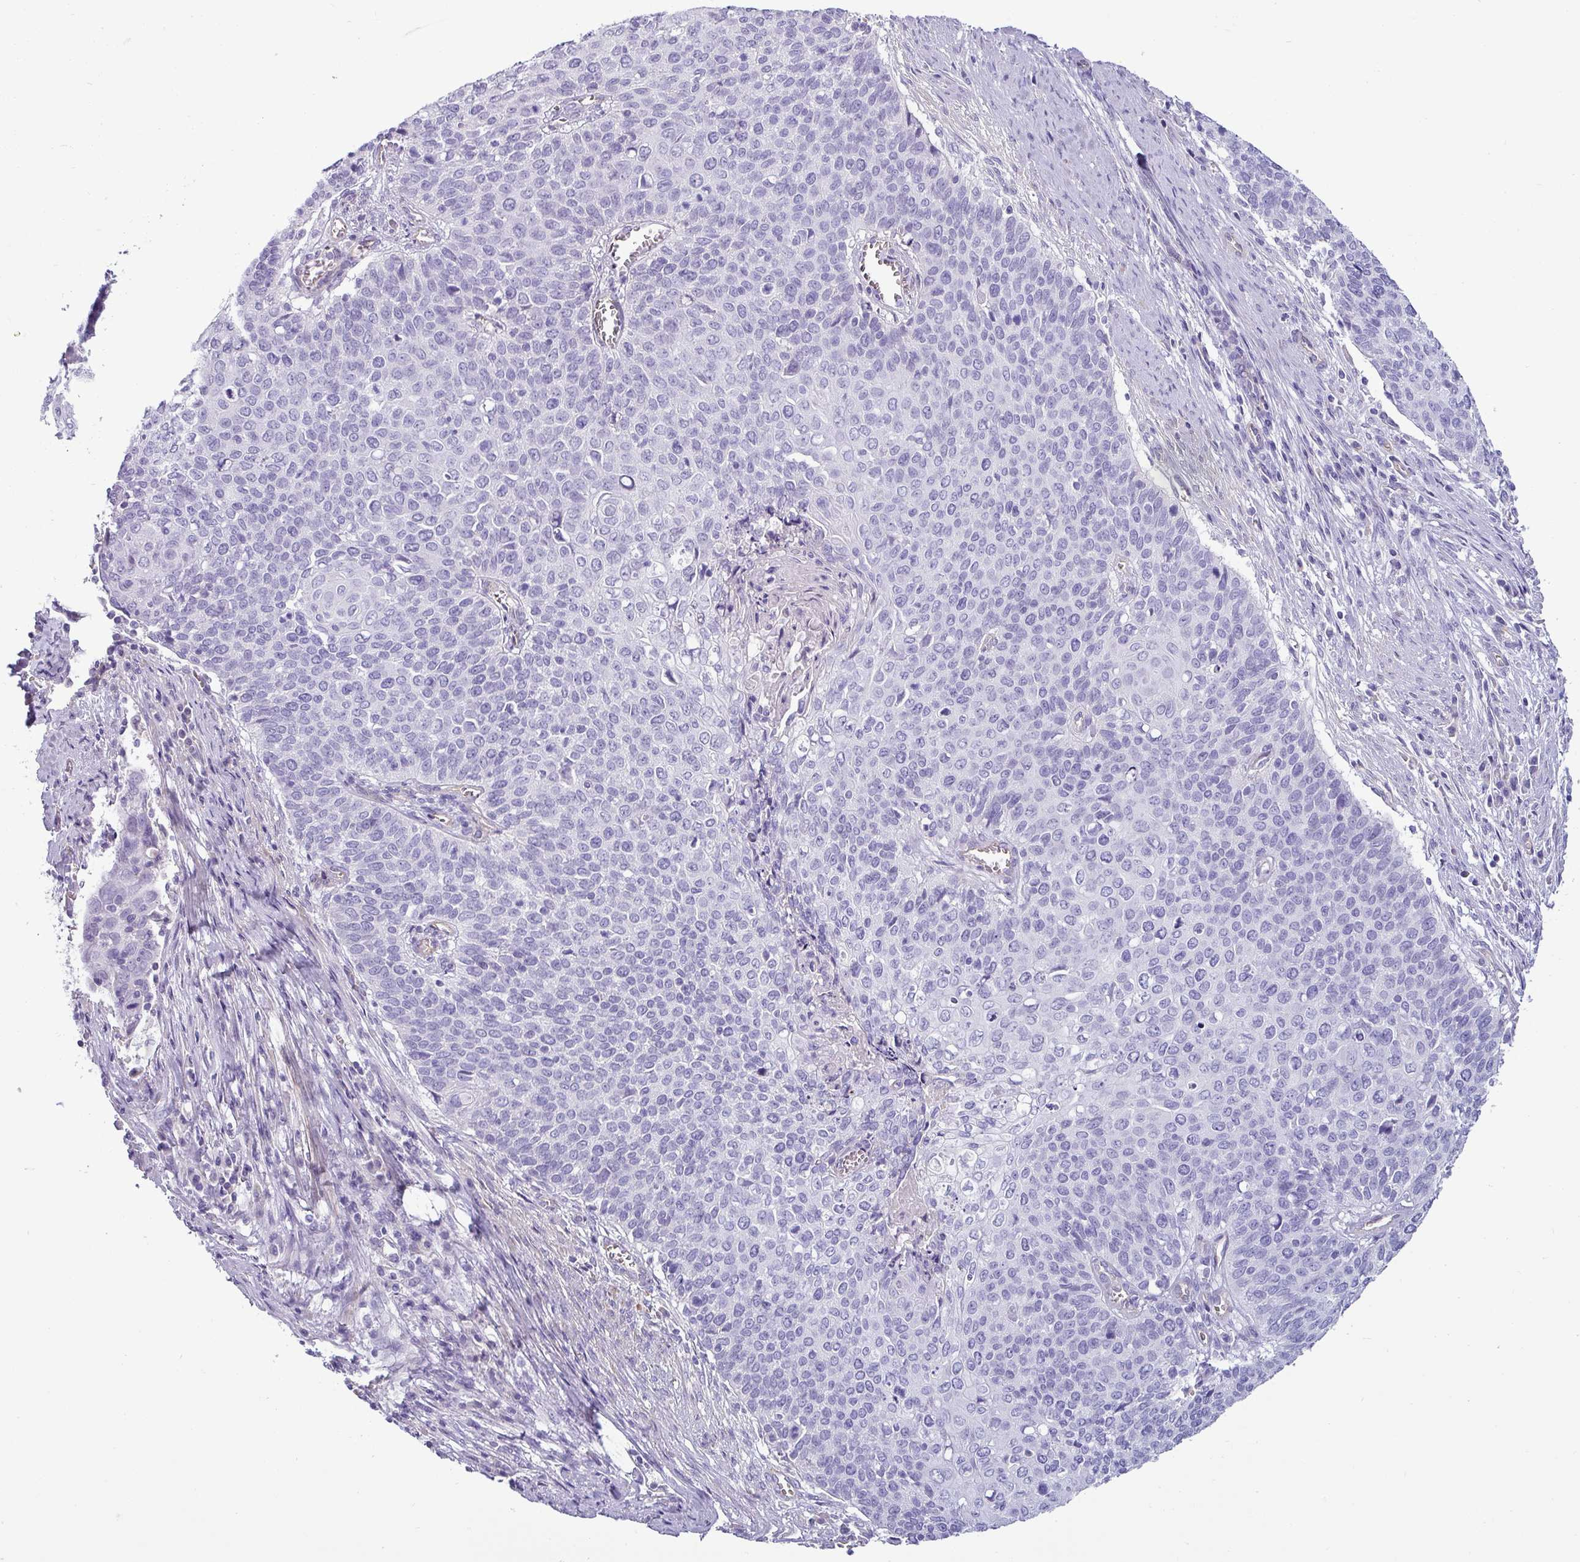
{"staining": {"intensity": "negative", "quantity": "none", "location": "none"}, "tissue": "cervical cancer", "cell_type": "Tumor cells", "image_type": "cancer", "snomed": [{"axis": "morphology", "description": "Squamous cell carcinoma, NOS"}, {"axis": "topography", "description": "Cervix"}], "caption": "DAB immunohistochemical staining of human squamous cell carcinoma (cervical) exhibits no significant staining in tumor cells.", "gene": "VCX2", "patient": {"sex": "female", "age": 39}}